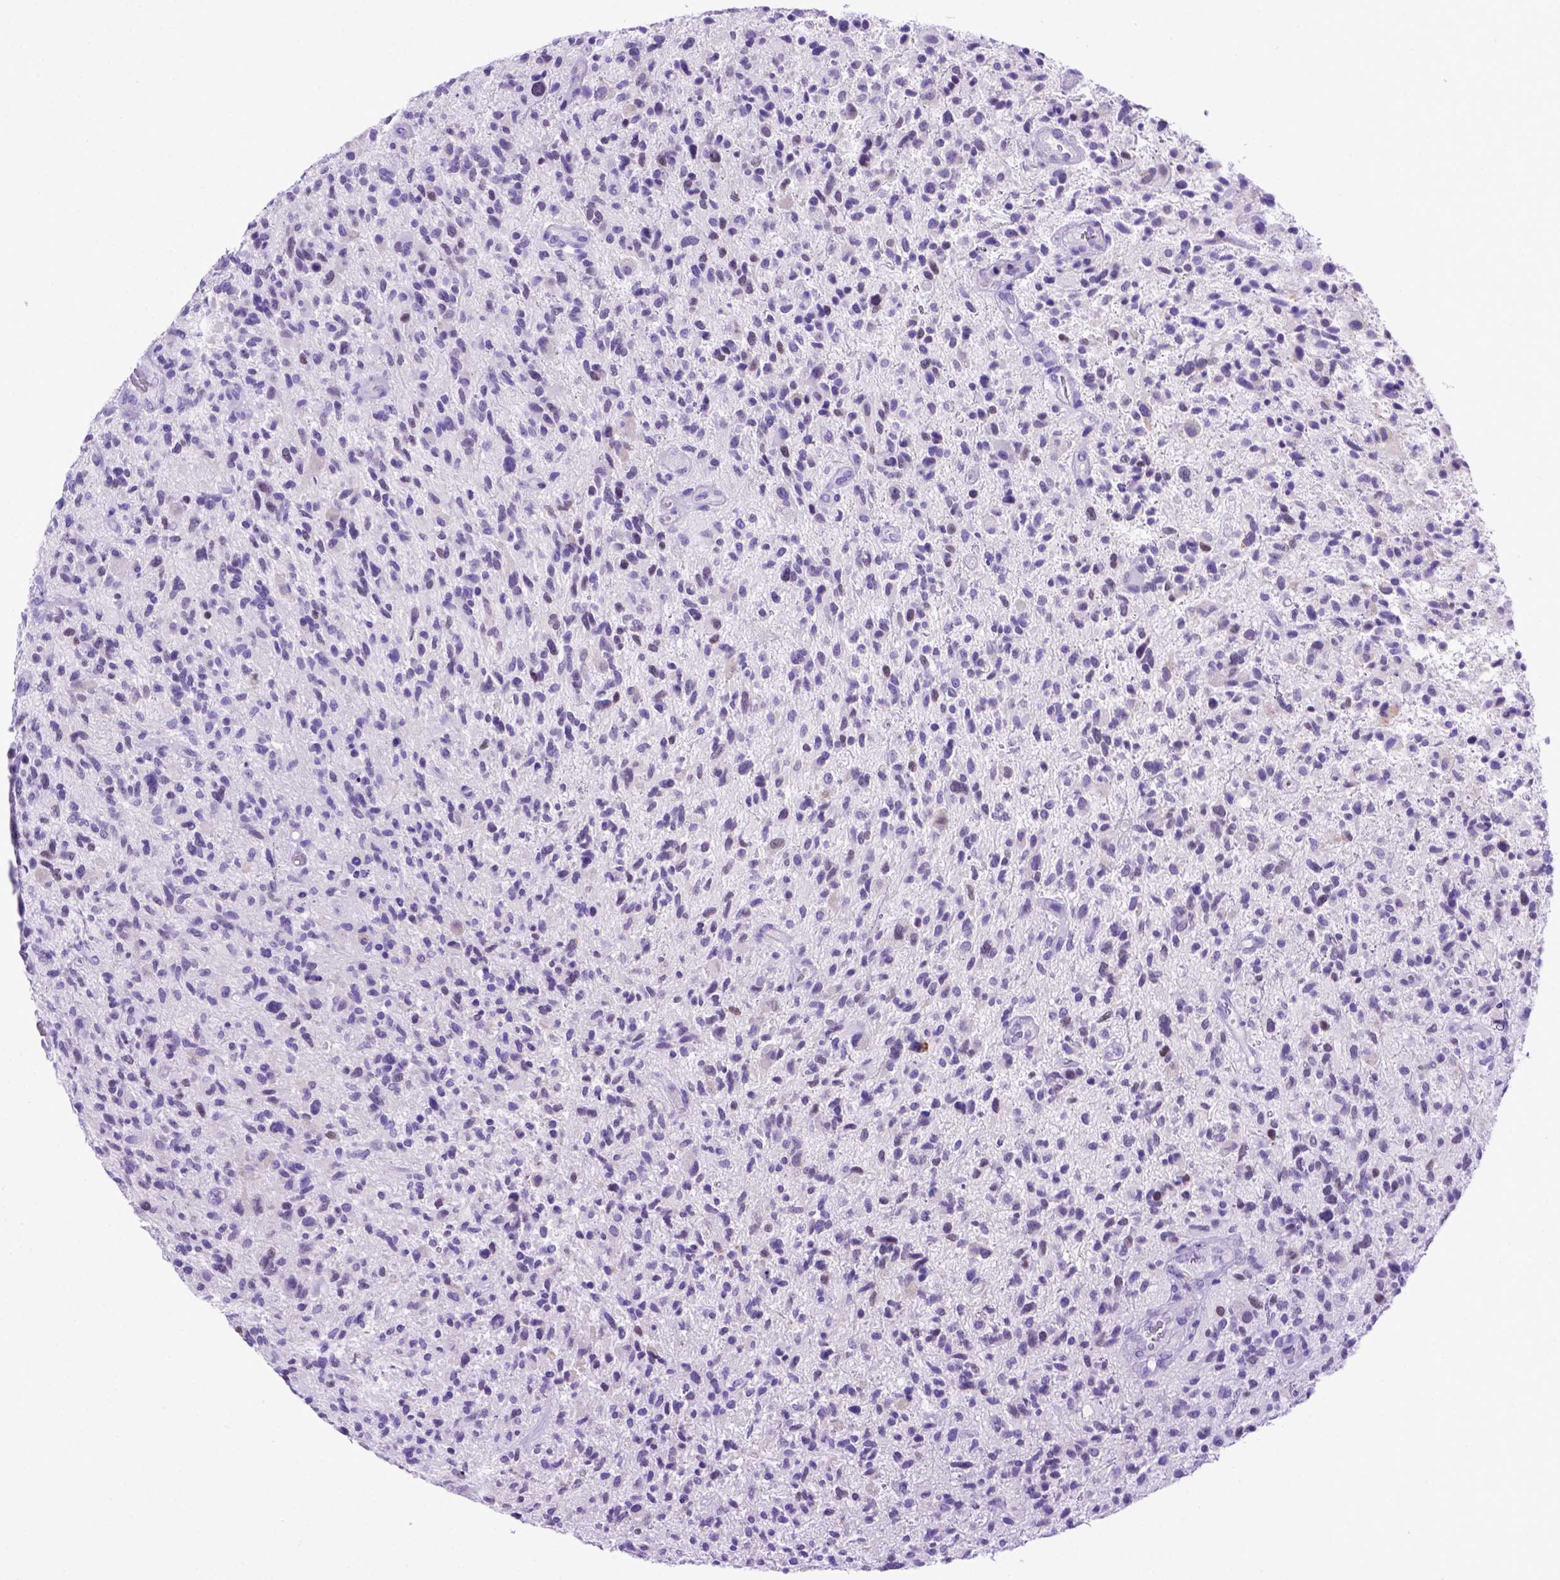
{"staining": {"intensity": "negative", "quantity": "none", "location": "none"}, "tissue": "glioma", "cell_type": "Tumor cells", "image_type": "cancer", "snomed": [{"axis": "morphology", "description": "Glioma, malignant, High grade"}, {"axis": "topography", "description": "Brain"}], "caption": "An image of glioma stained for a protein reveals no brown staining in tumor cells.", "gene": "MEOX2", "patient": {"sex": "male", "age": 47}}